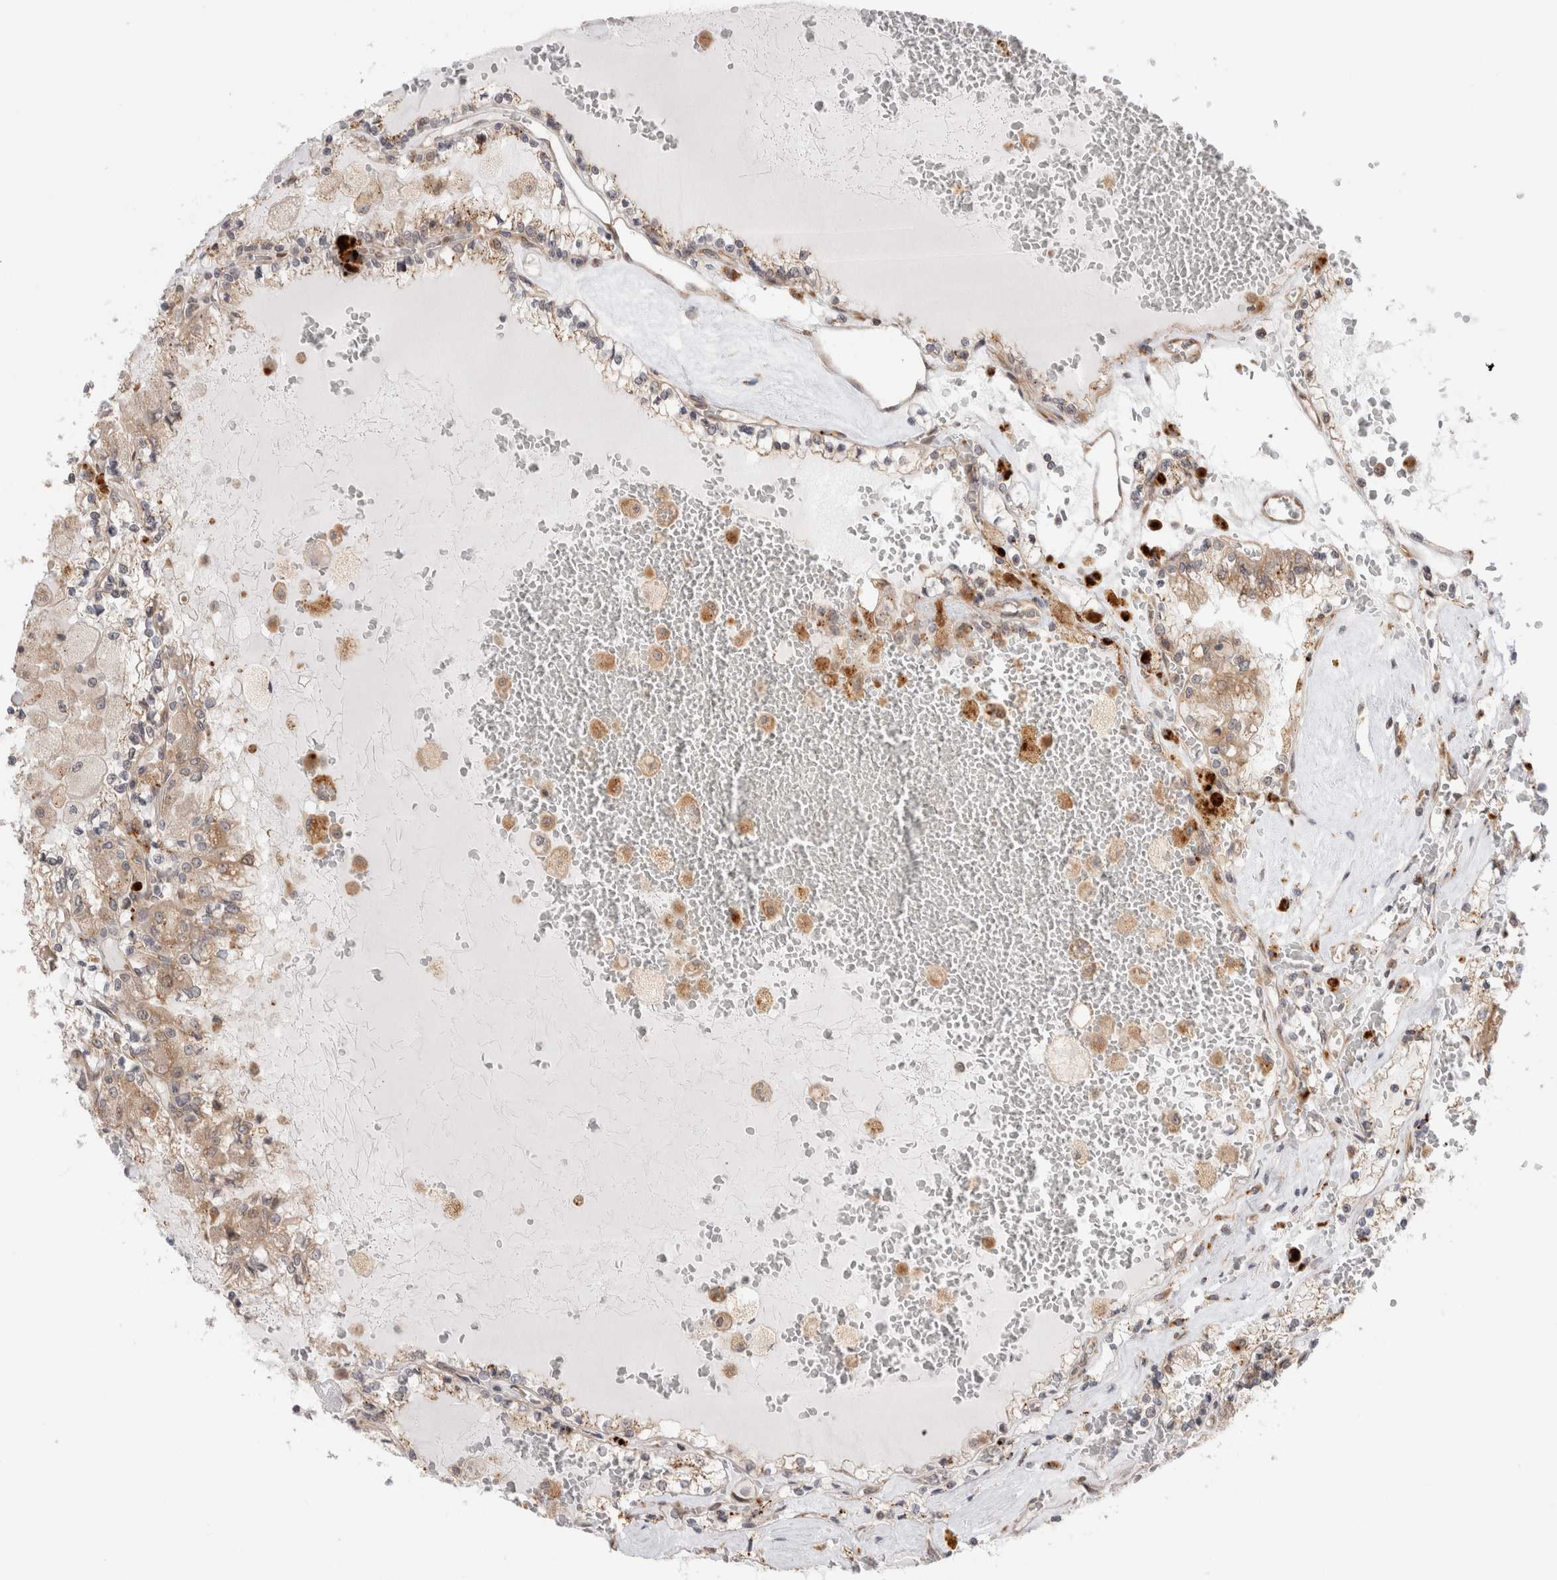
{"staining": {"intensity": "weak", "quantity": ">75%", "location": "cytoplasmic/membranous"}, "tissue": "renal cancer", "cell_type": "Tumor cells", "image_type": "cancer", "snomed": [{"axis": "morphology", "description": "Adenocarcinoma, NOS"}, {"axis": "topography", "description": "Kidney"}], "caption": "A brown stain labels weak cytoplasmic/membranous staining of a protein in renal cancer (adenocarcinoma) tumor cells. The staining is performed using DAB brown chromogen to label protein expression. The nuclei are counter-stained blue using hematoxylin.", "gene": "ACTL9", "patient": {"sex": "female", "age": 56}}